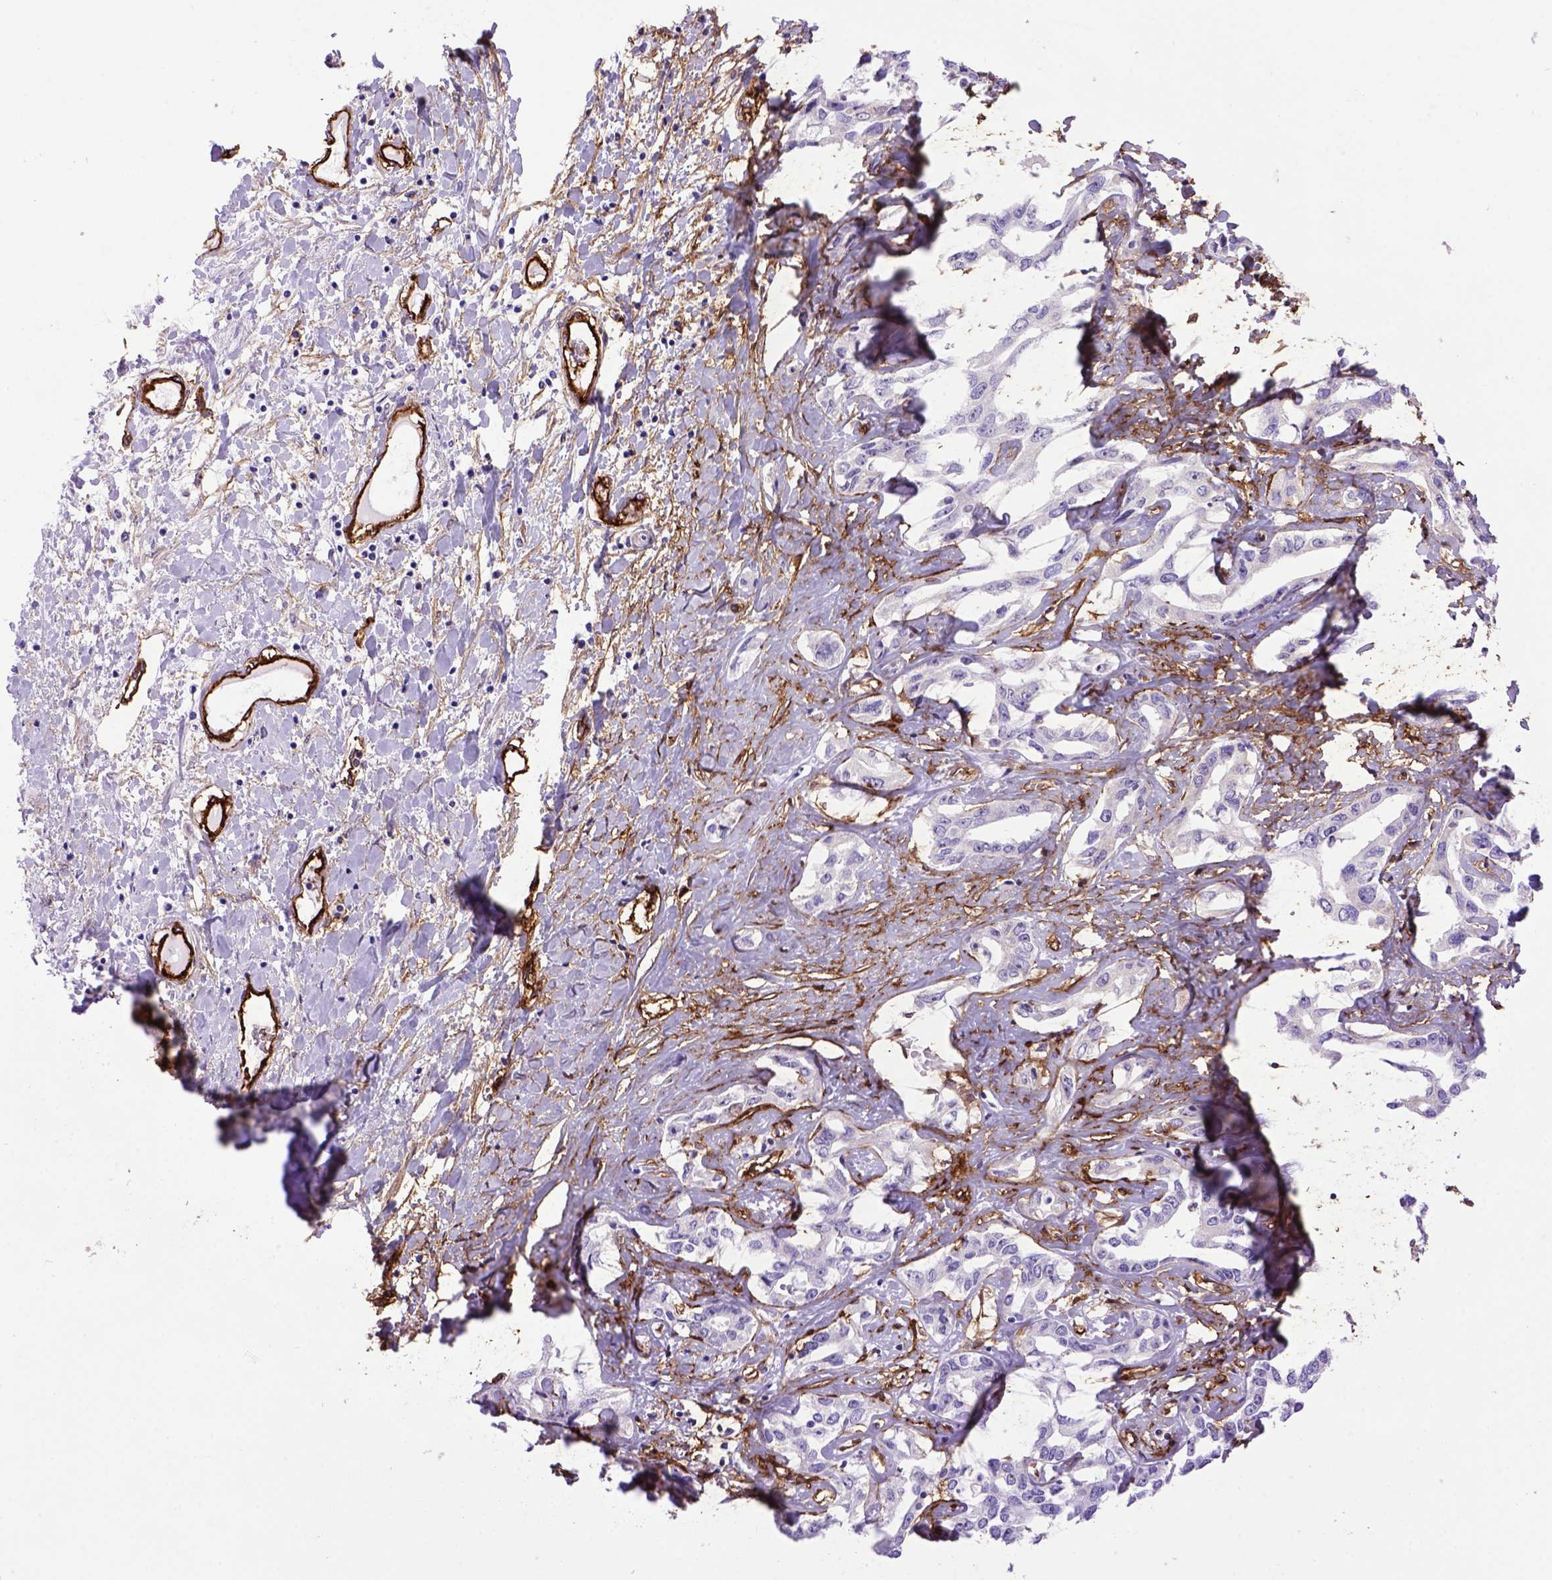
{"staining": {"intensity": "negative", "quantity": "none", "location": "none"}, "tissue": "liver cancer", "cell_type": "Tumor cells", "image_type": "cancer", "snomed": [{"axis": "morphology", "description": "Cholangiocarcinoma"}, {"axis": "topography", "description": "Liver"}], "caption": "There is no significant staining in tumor cells of cholangiocarcinoma (liver).", "gene": "ENG", "patient": {"sex": "male", "age": 59}}